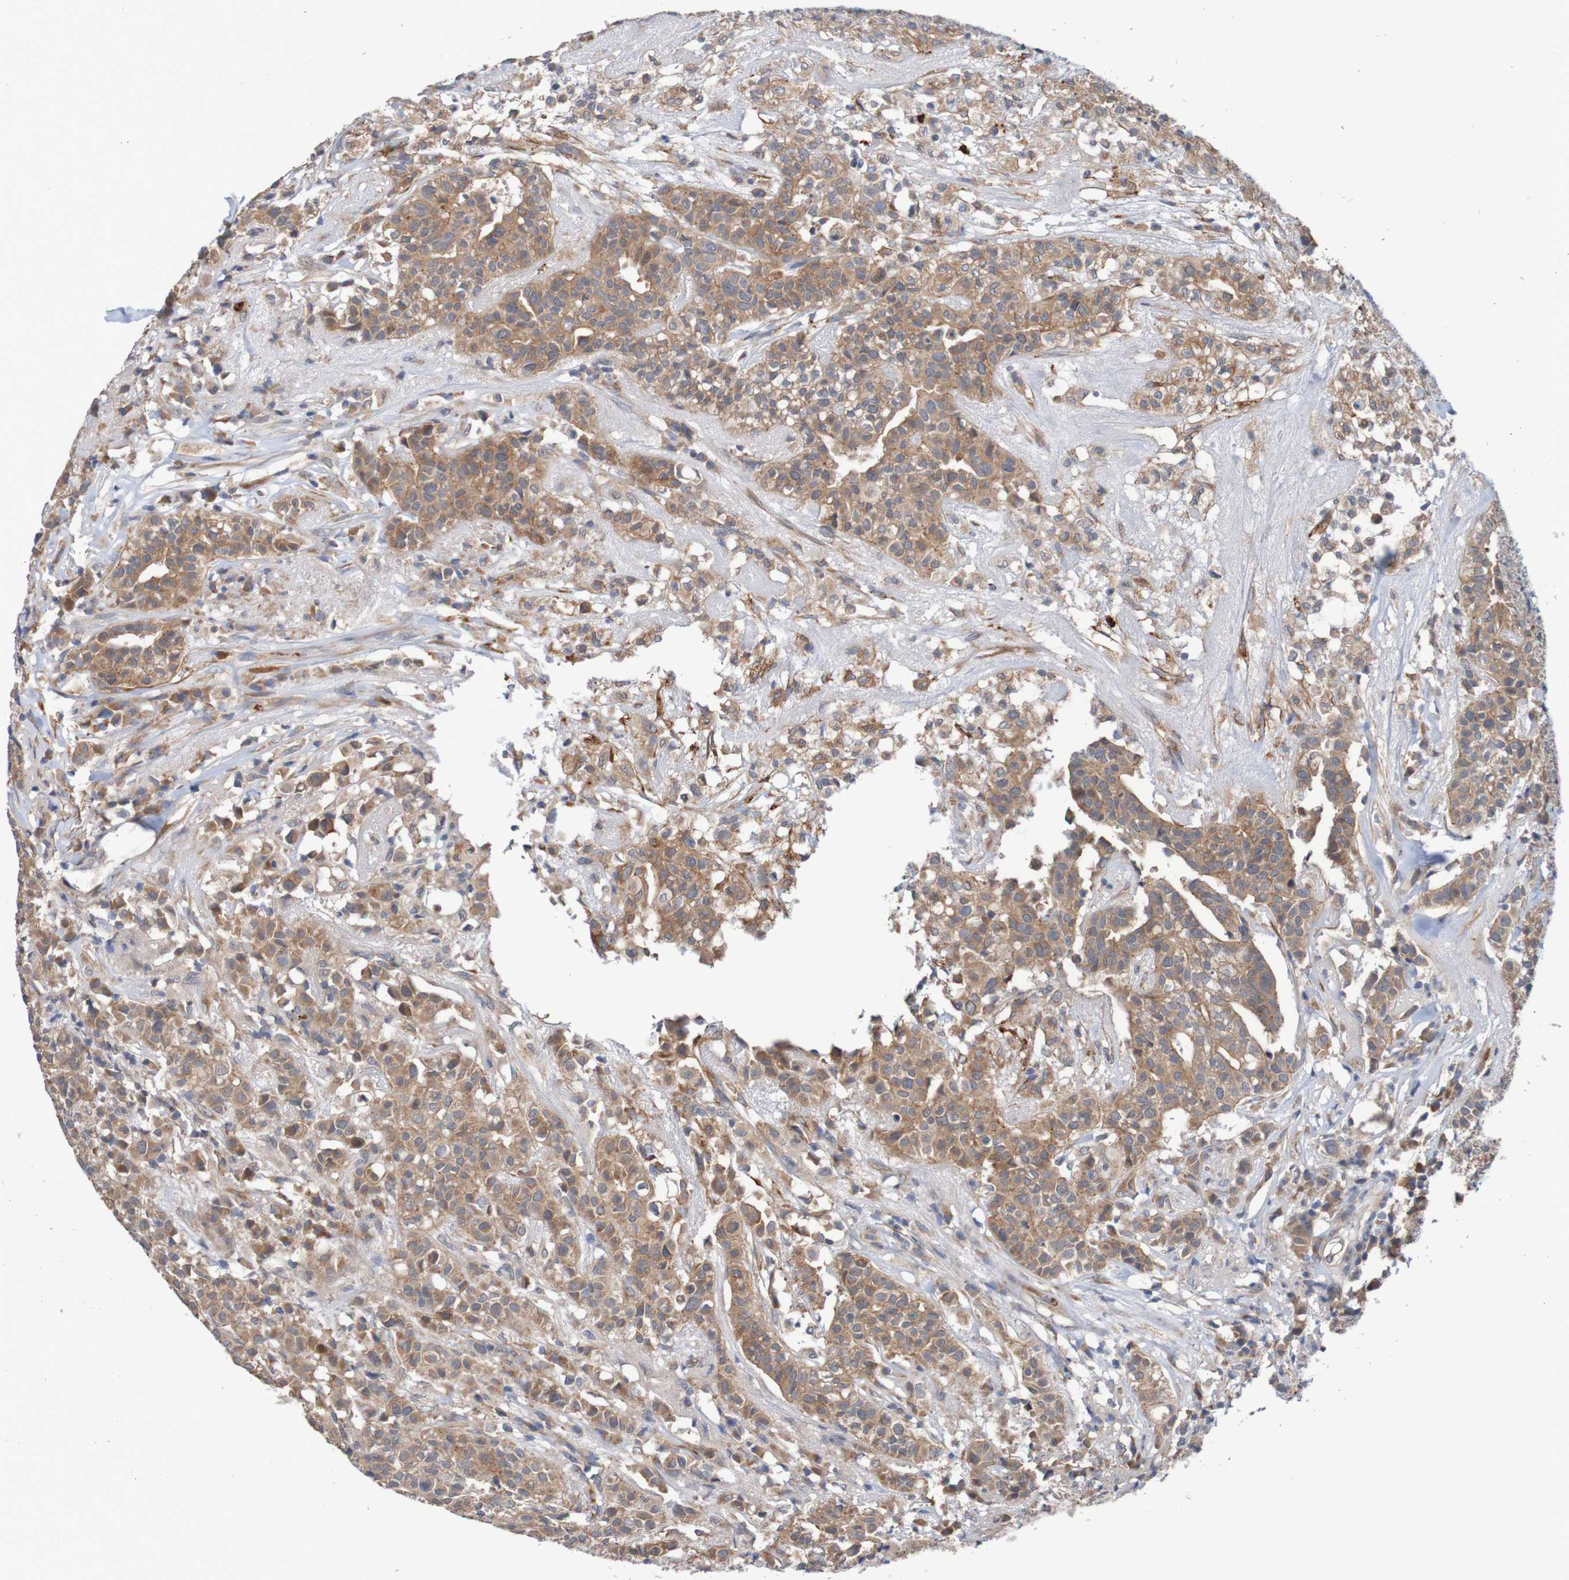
{"staining": {"intensity": "moderate", "quantity": ">75%", "location": "cytoplasmic/membranous"}, "tissue": "head and neck cancer", "cell_type": "Tumor cells", "image_type": "cancer", "snomed": [{"axis": "morphology", "description": "Adenocarcinoma, NOS"}, {"axis": "topography", "description": "Salivary gland"}, {"axis": "topography", "description": "Head-Neck"}], "caption": "Adenocarcinoma (head and neck) was stained to show a protein in brown. There is medium levels of moderate cytoplasmic/membranous expression in approximately >75% of tumor cells.", "gene": "ST8SIA6", "patient": {"sex": "female", "age": 65}}